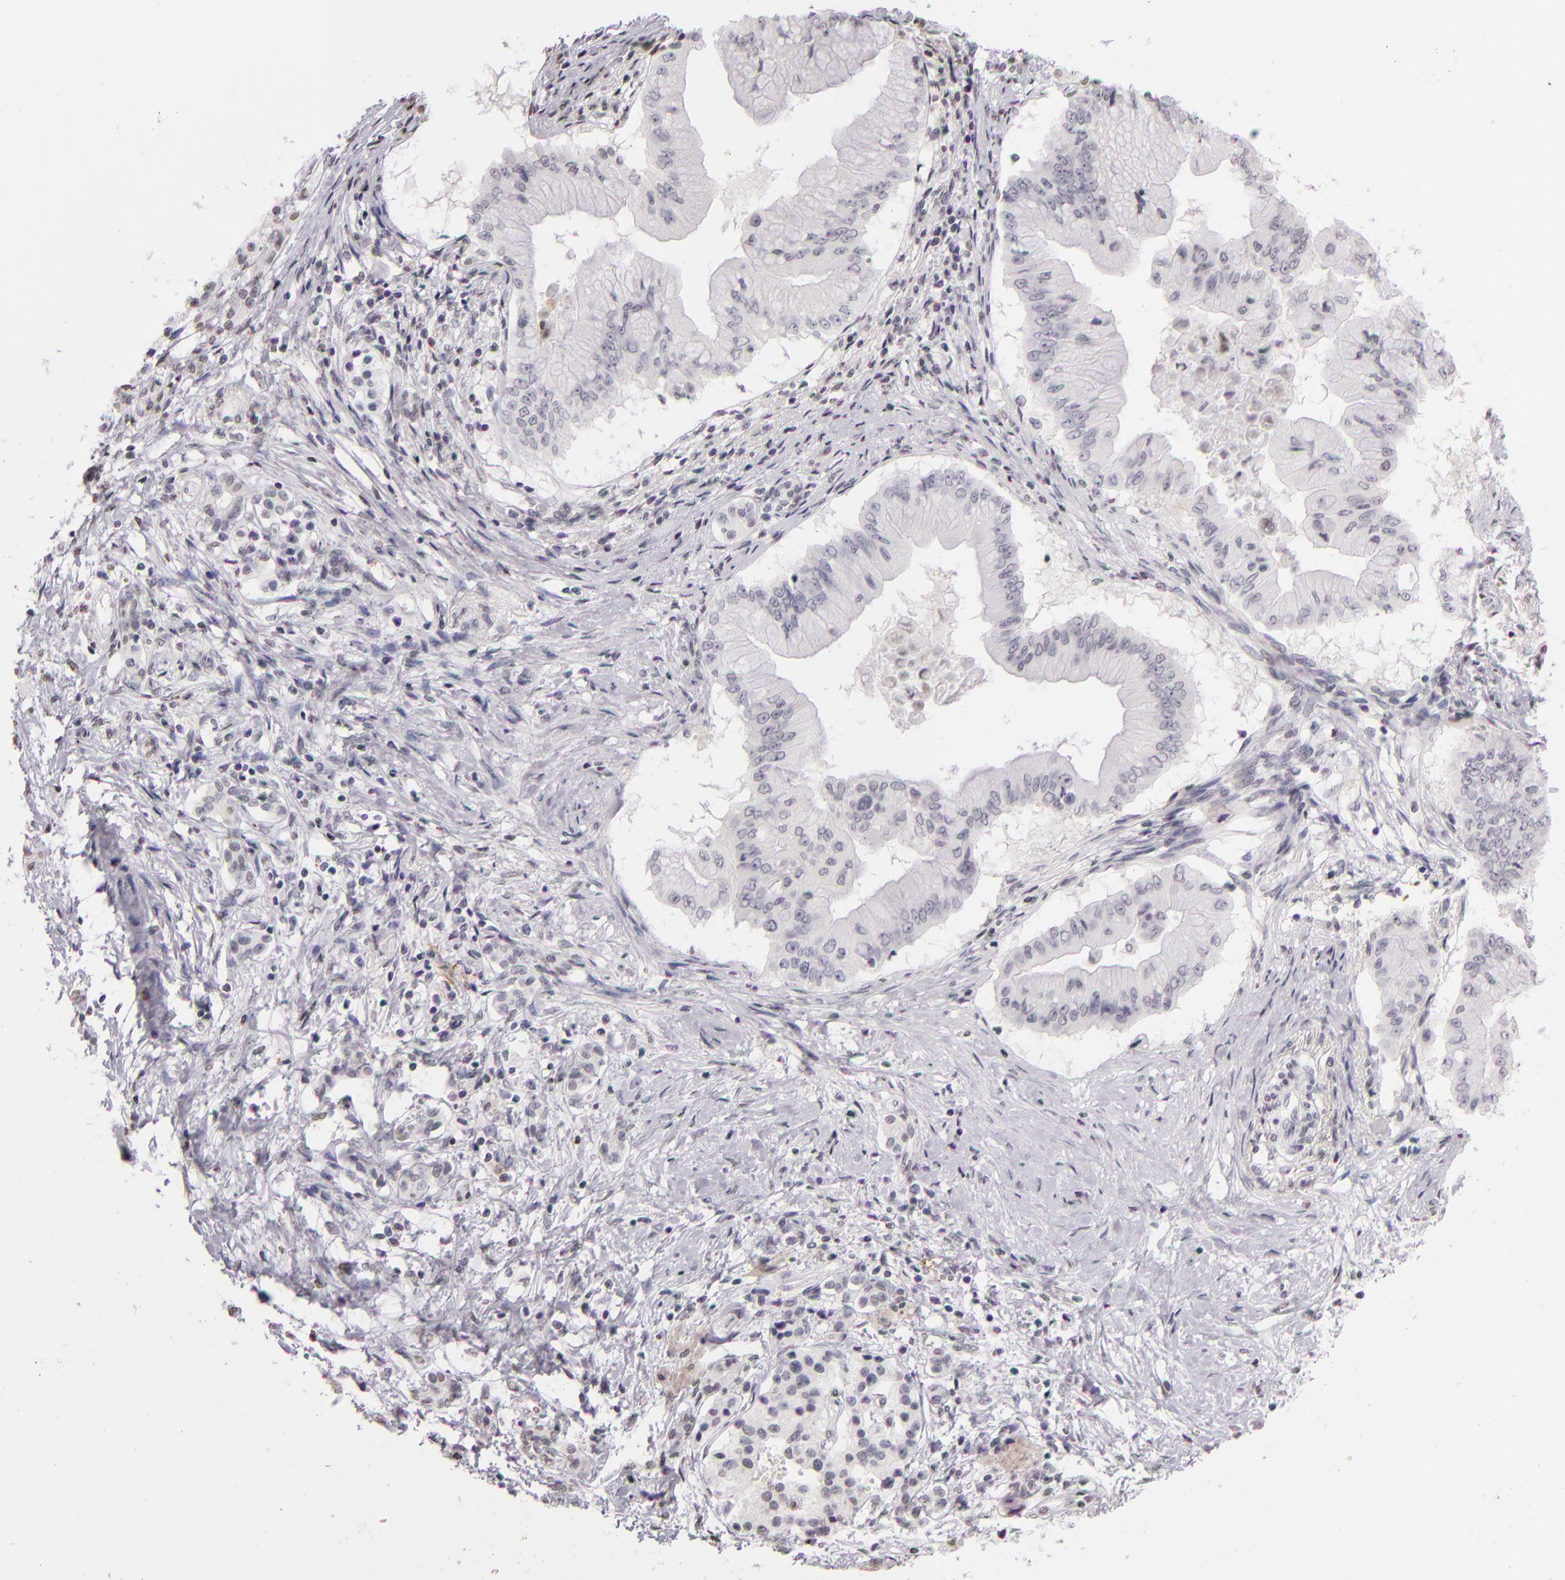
{"staining": {"intensity": "negative", "quantity": "none", "location": "none"}, "tissue": "pancreatic cancer", "cell_type": "Tumor cells", "image_type": "cancer", "snomed": [{"axis": "morphology", "description": "Adenocarcinoma, NOS"}, {"axis": "topography", "description": "Pancreas"}], "caption": "DAB (3,3'-diaminobenzidine) immunohistochemical staining of human pancreatic cancer (adenocarcinoma) shows no significant staining in tumor cells.", "gene": "CD40", "patient": {"sex": "male", "age": 62}}